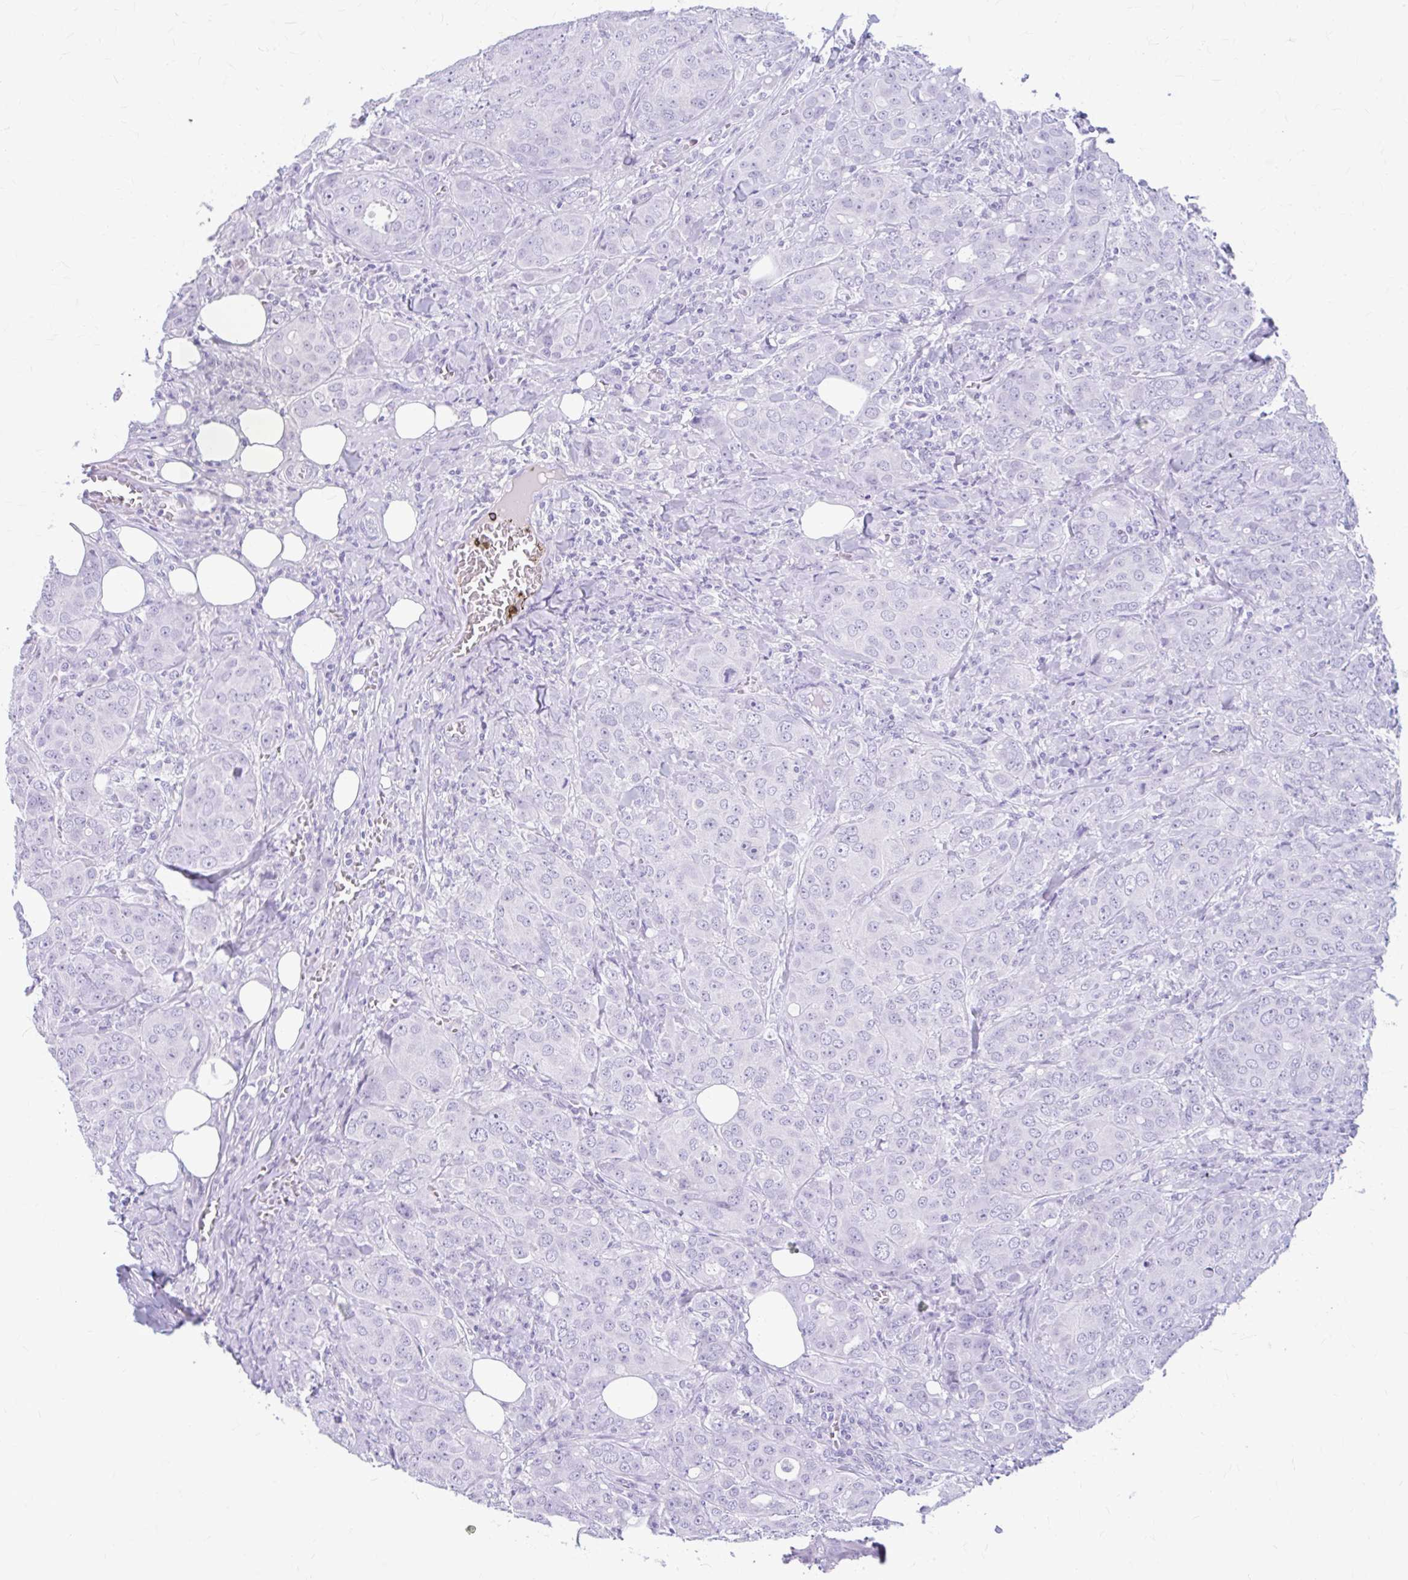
{"staining": {"intensity": "negative", "quantity": "none", "location": "none"}, "tissue": "breast cancer", "cell_type": "Tumor cells", "image_type": "cancer", "snomed": [{"axis": "morphology", "description": "Duct carcinoma"}, {"axis": "topography", "description": "Breast"}], "caption": "A high-resolution photomicrograph shows immunohistochemistry staining of breast cancer (infiltrating ductal carcinoma), which demonstrates no significant staining in tumor cells. (DAB immunohistochemistry (IHC), high magnification).", "gene": "KLHDC7A", "patient": {"sex": "female", "age": 43}}